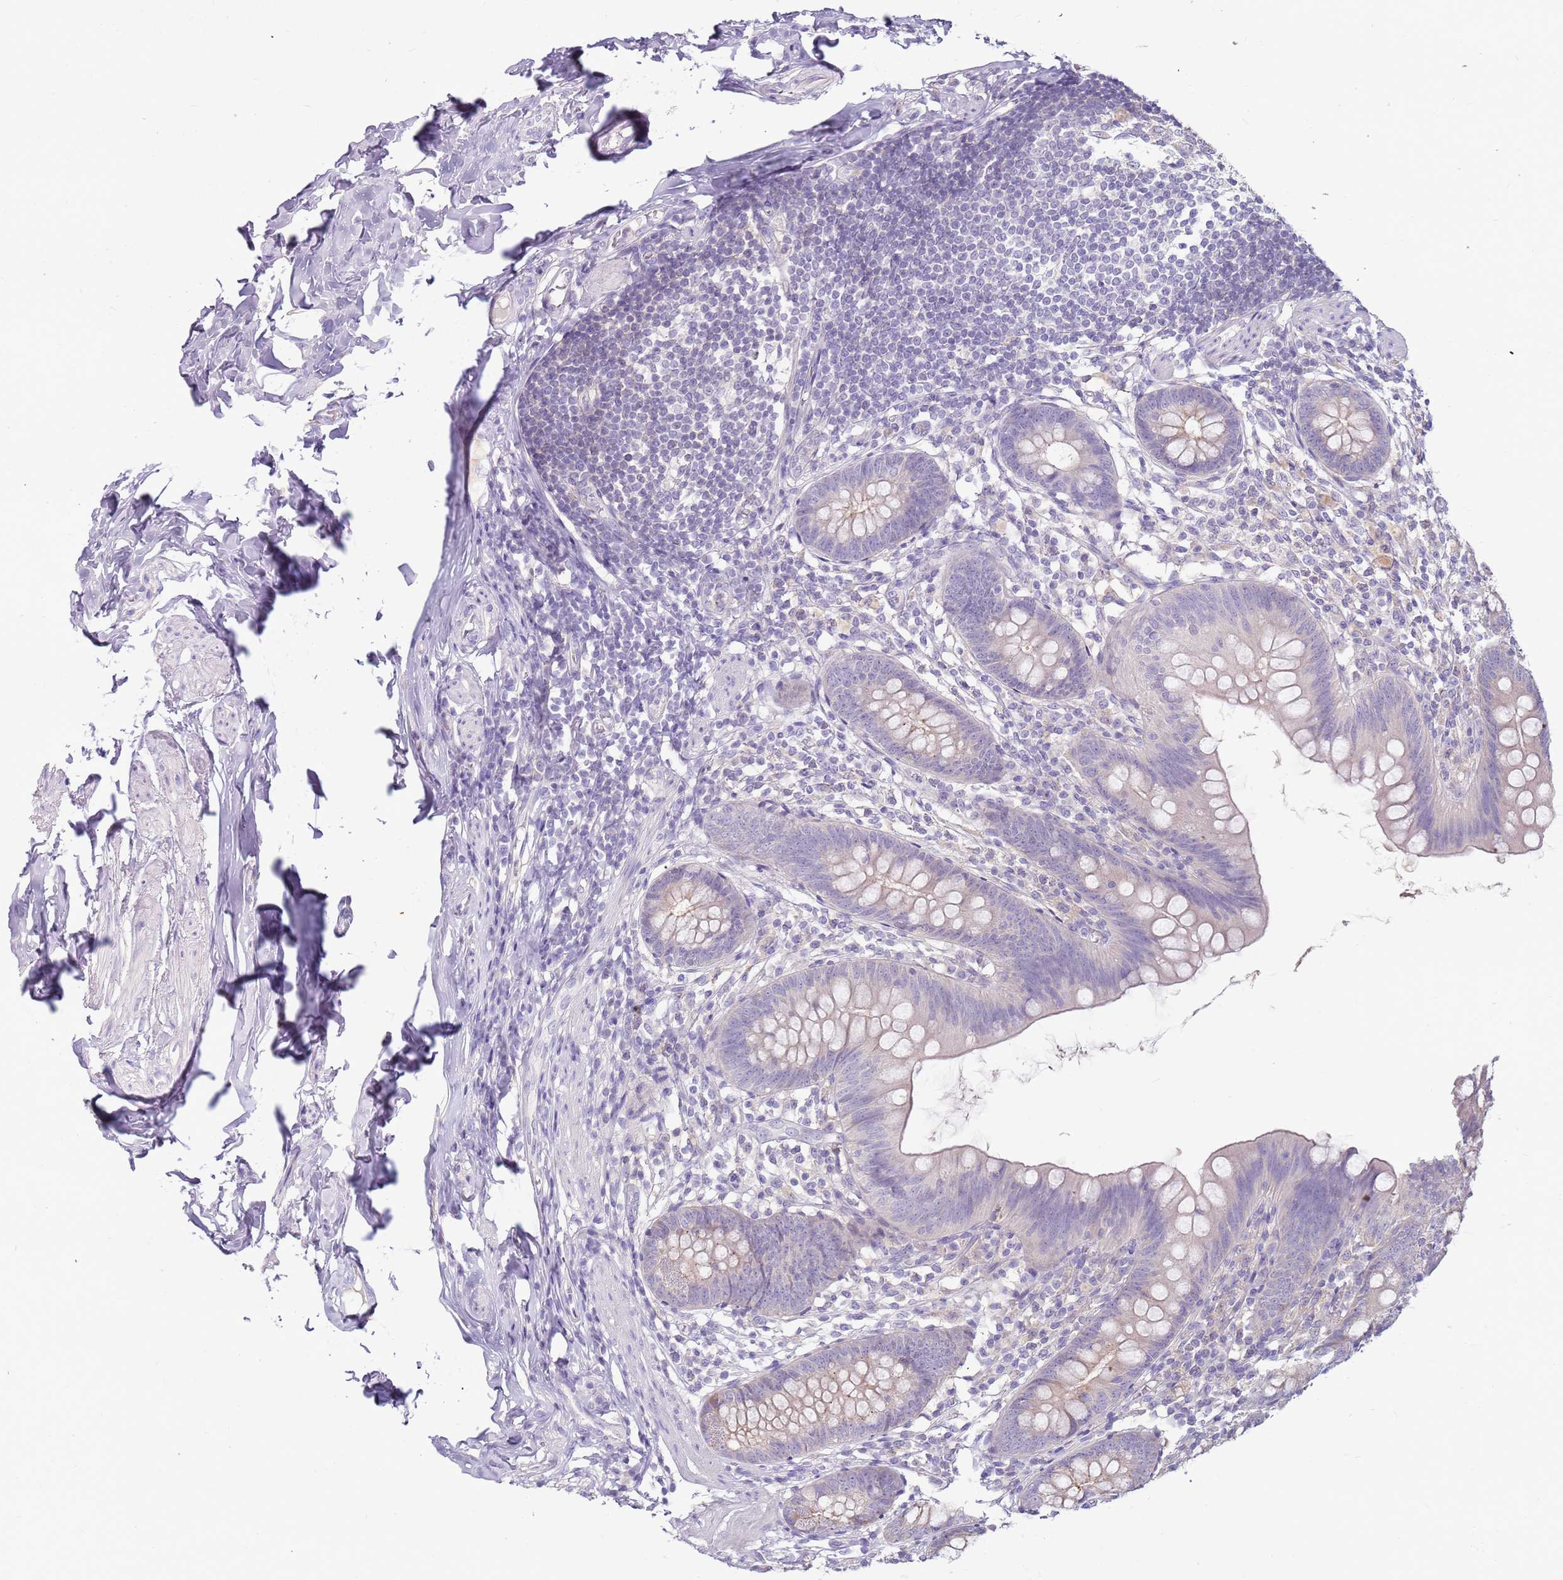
{"staining": {"intensity": "negative", "quantity": "none", "location": "none"}, "tissue": "appendix", "cell_type": "Glandular cells", "image_type": "normal", "snomed": [{"axis": "morphology", "description": "Normal tissue, NOS"}, {"axis": "topography", "description": "Appendix"}], "caption": "This histopathology image is of normal appendix stained with immunohistochemistry (IHC) to label a protein in brown with the nuclei are counter-stained blue. There is no expression in glandular cells. Nuclei are stained in blue.", "gene": "ARHGAP5", "patient": {"sex": "female", "age": 62}}